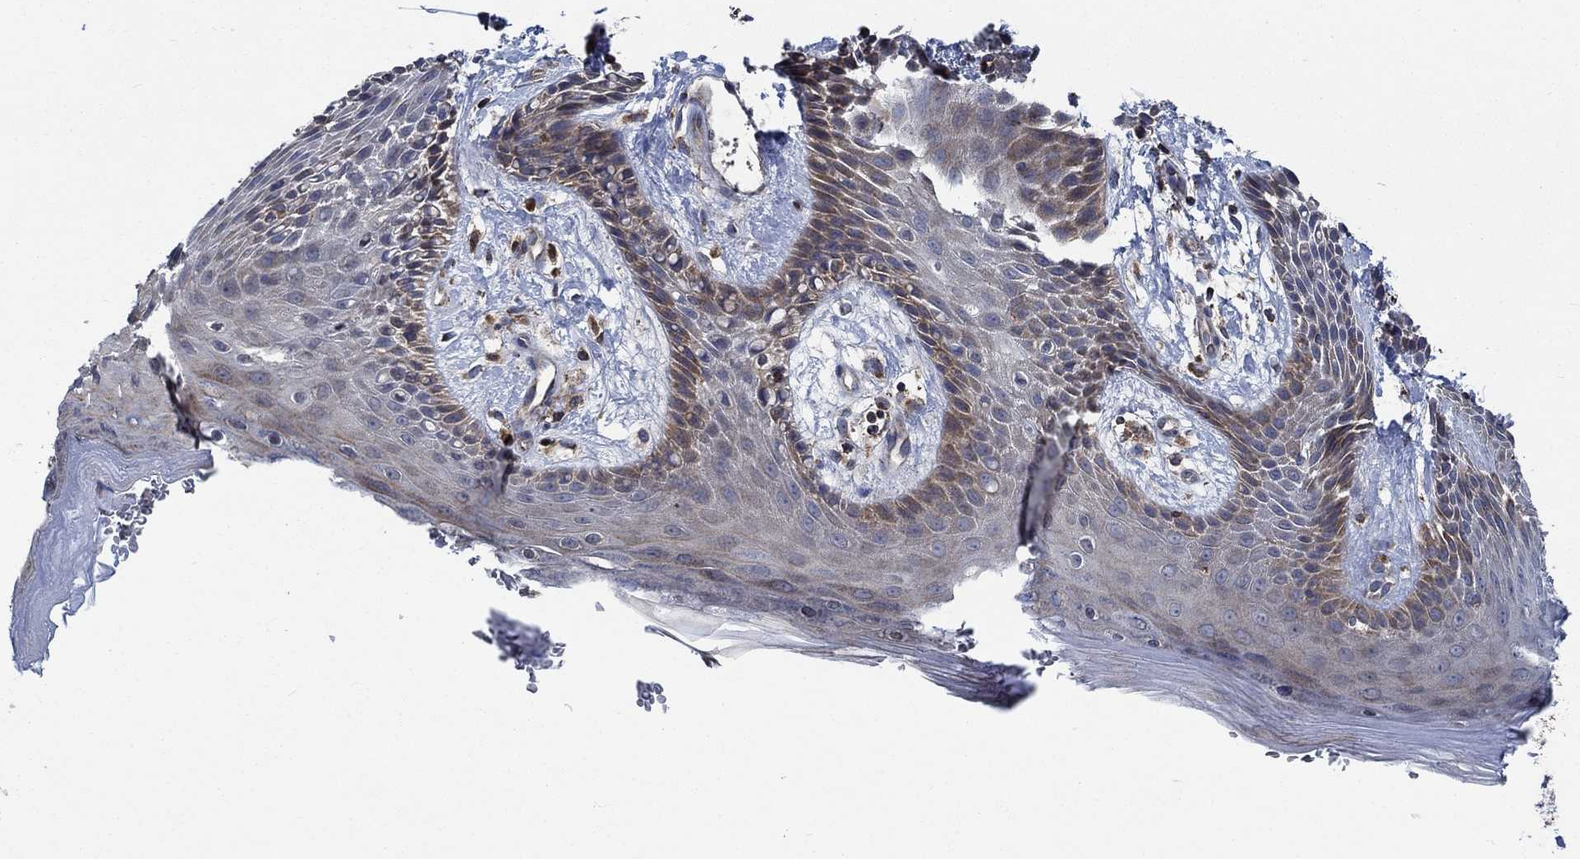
{"staining": {"intensity": "moderate", "quantity": "<25%", "location": "cytoplasmic/membranous"}, "tissue": "skin", "cell_type": "Epidermal cells", "image_type": "normal", "snomed": [{"axis": "morphology", "description": "Normal tissue, NOS"}, {"axis": "topography", "description": "Anal"}], "caption": "Unremarkable skin displays moderate cytoplasmic/membranous expression in approximately <25% of epidermal cells.", "gene": "STXBP6", "patient": {"sex": "male", "age": 36}}